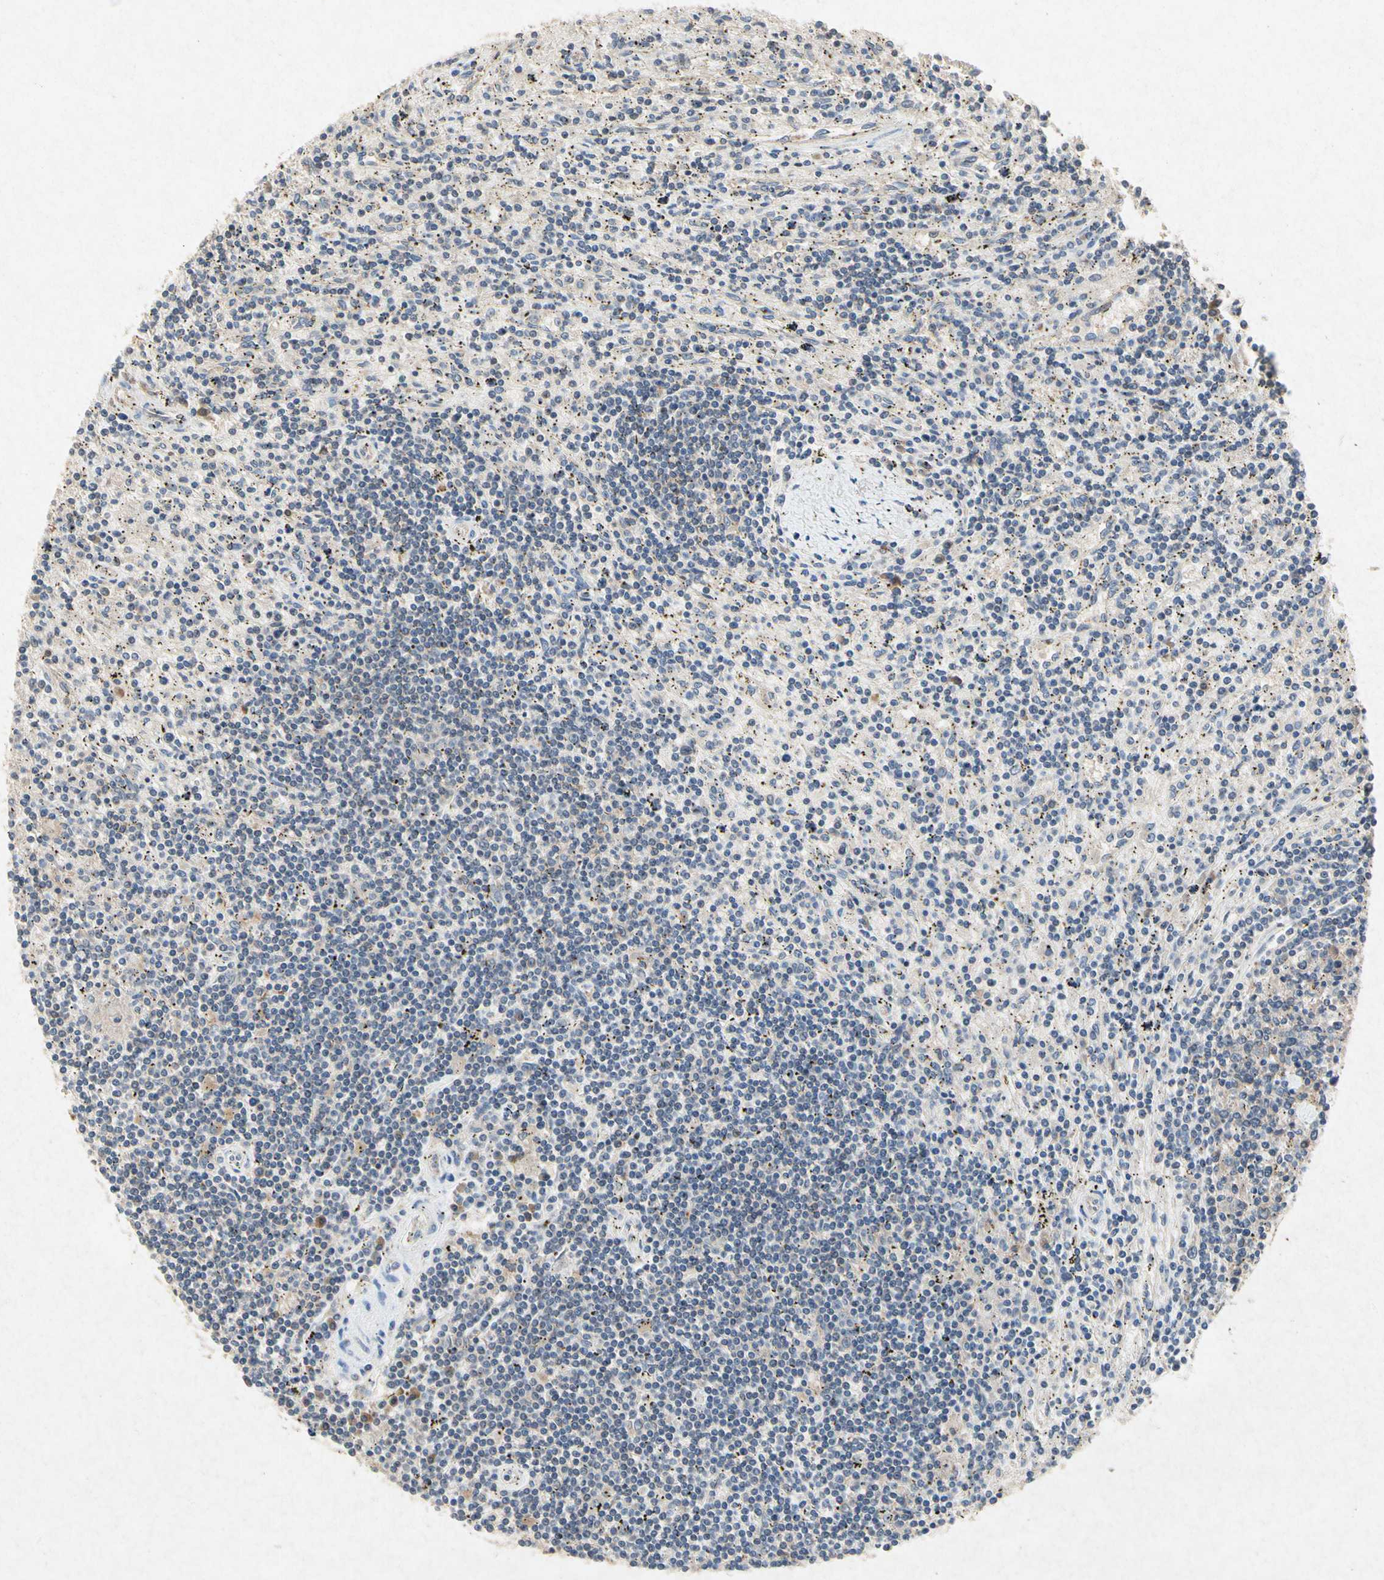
{"staining": {"intensity": "negative", "quantity": "none", "location": "none"}, "tissue": "lymphoma", "cell_type": "Tumor cells", "image_type": "cancer", "snomed": [{"axis": "morphology", "description": "Malignant lymphoma, non-Hodgkin's type, Low grade"}, {"axis": "topography", "description": "Spleen"}], "caption": "A photomicrograph of malignant lymphoma, non-Hodgkin's type (low-grade) stained for a protein displays no brown staining in tumor cells. (DAB immunohistochemistry with hematoxylin counter stain).", "gene": "RPS6KA1", "patient": {"sex": "male", "age": 76}}